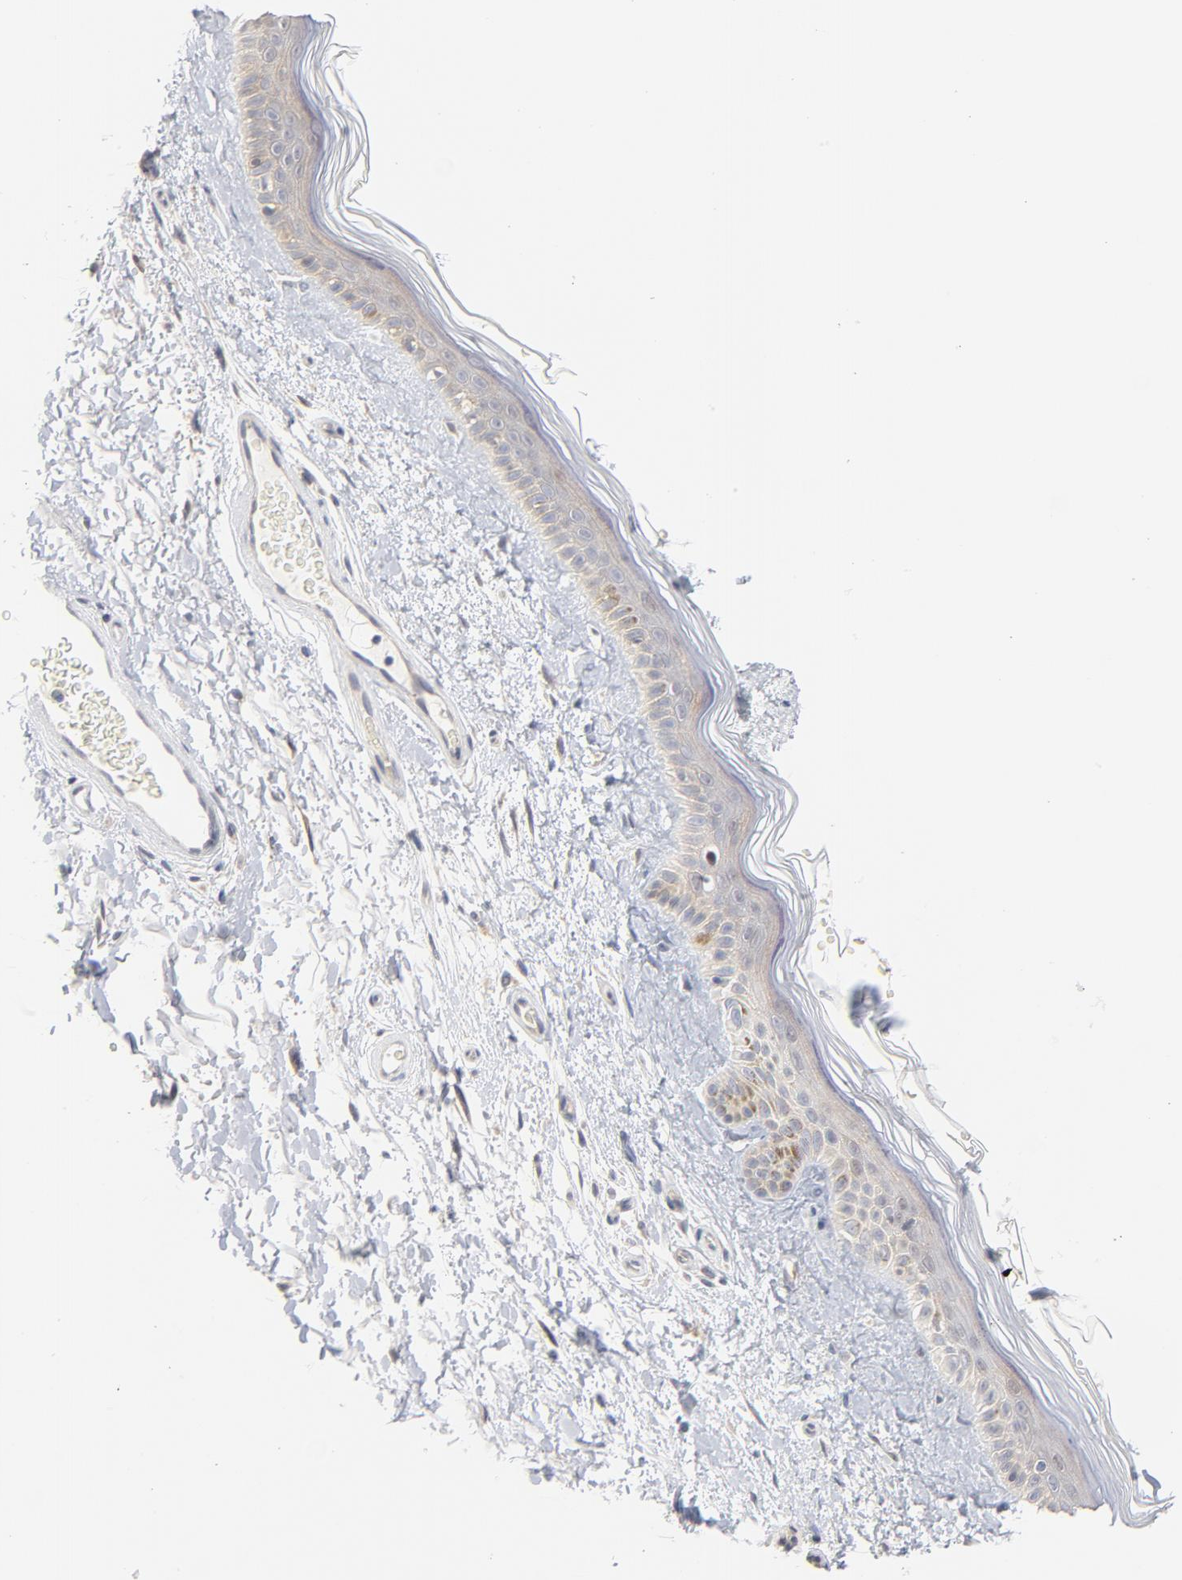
{"staining": {"intensity": "weak", "quantity": ">75%", "location": "cytoplasmic/membranous"}, "tissue": "skin", "cell_type": "Fibroblasts", "image_type": "normal", "snomed": [{"axis": "morphology", "description": "Normal tissue, NOS"}, {"axis": "topography", "description": "Skin"}], "caption": "A photomicrograph of human skin stained for a protein shows weak cytoplasmic/membranous brown staining in fibroblasts. (DAB (3,3'-diaminobenzidine) = brown stain, brightfield microscopy at high magnification).", "gene": "UBL4A", "patient": {"sex": "male", "age": 63}}